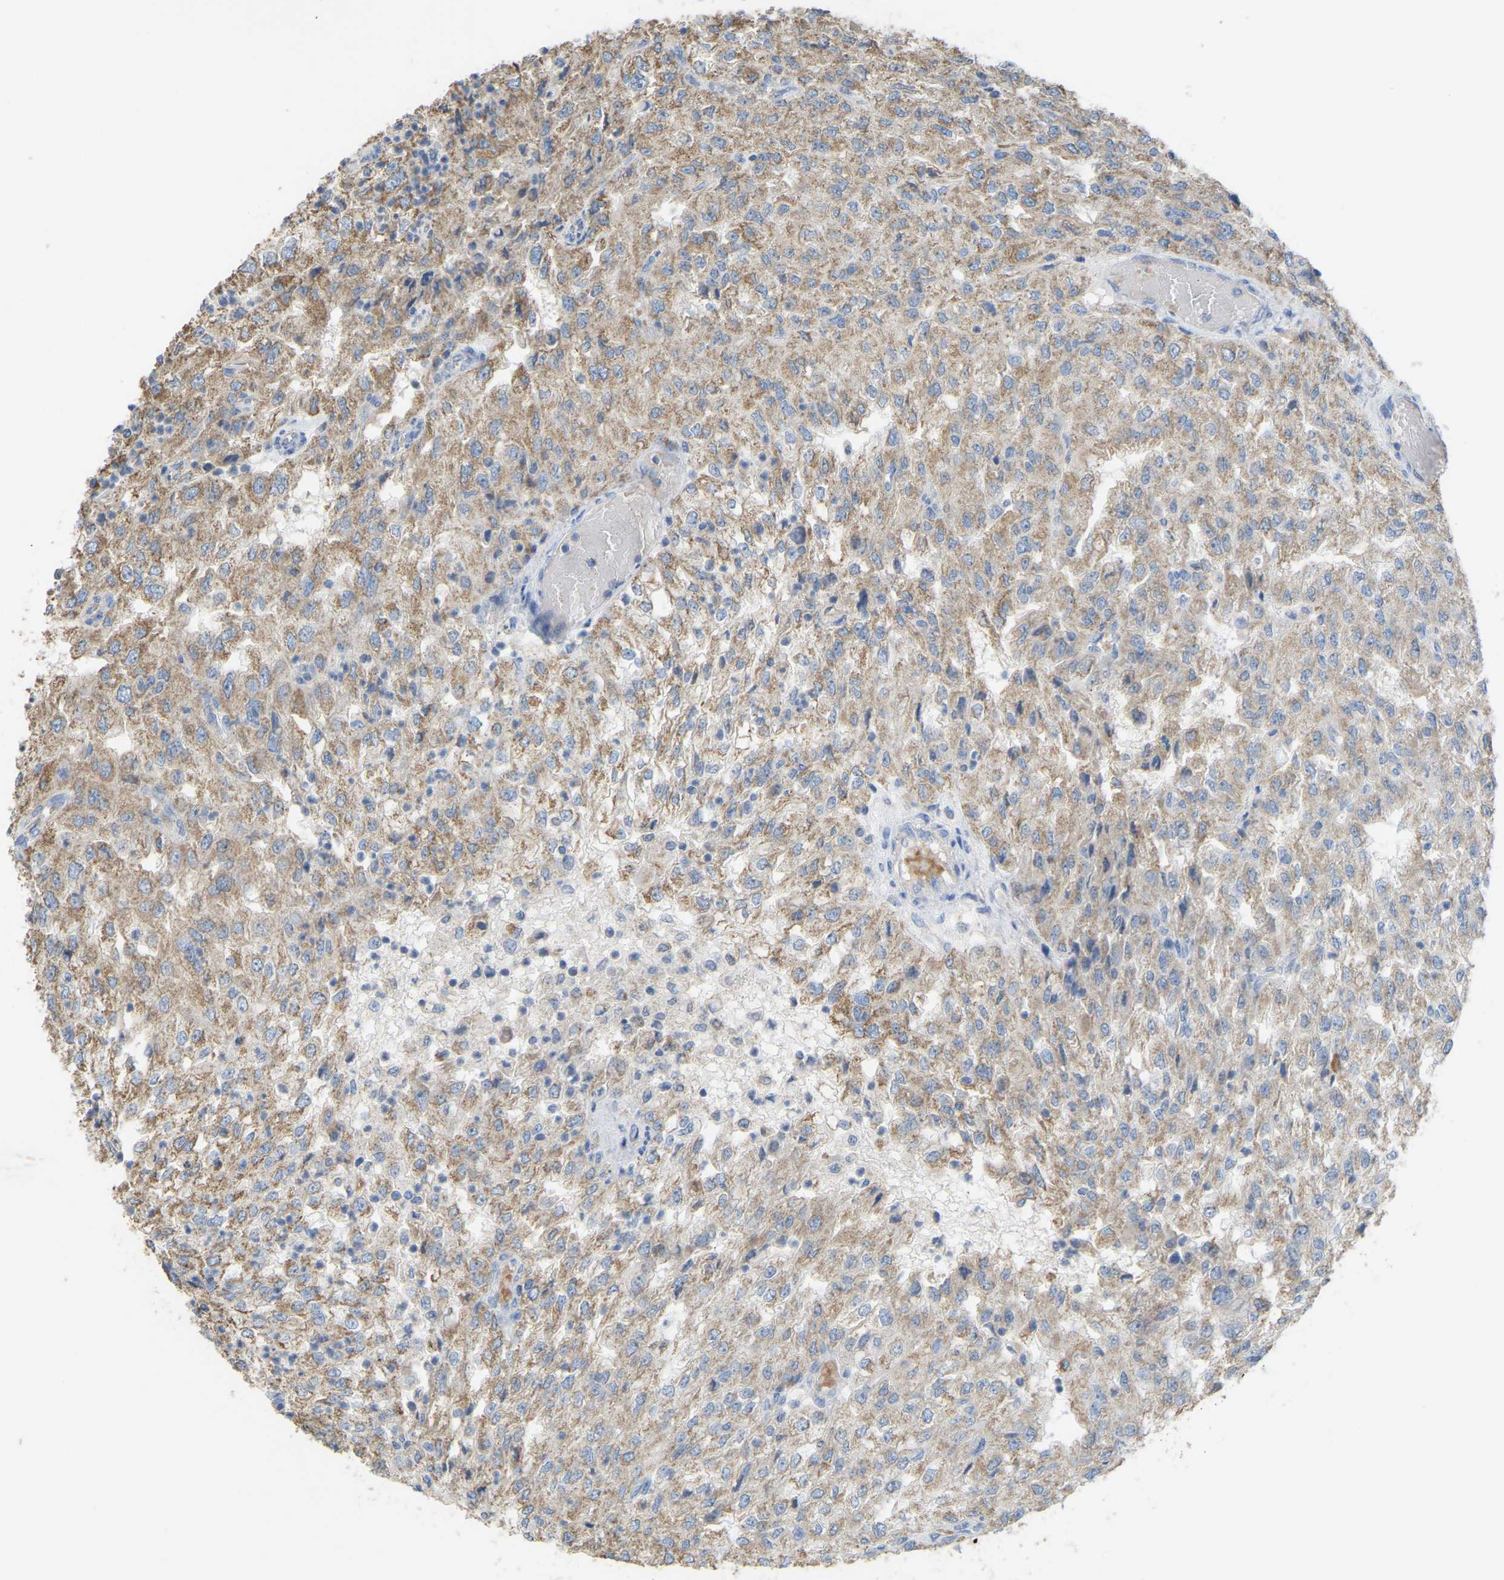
{"staining": {"intensity": "weak", "quantity": ">75%", "location": "cytoplasmic/membranous"}, "tissue": "renal cancer", "cell_type": "Tumor cells", "image_type": "cancer", "snomed": [{"axis": "morphology", "description": "Adenocarcinoma, NOS"}, {"axis": "topography", "description": "Kidney"}], "caption": "Human renal cancer stained for a protein (brown) exhibits weak cytoplasmic/membranous positive positivity in approximately >75% of tumor cells.", "gene": "SERPINB5", "patient": {"sex": "female", "age": 54}}